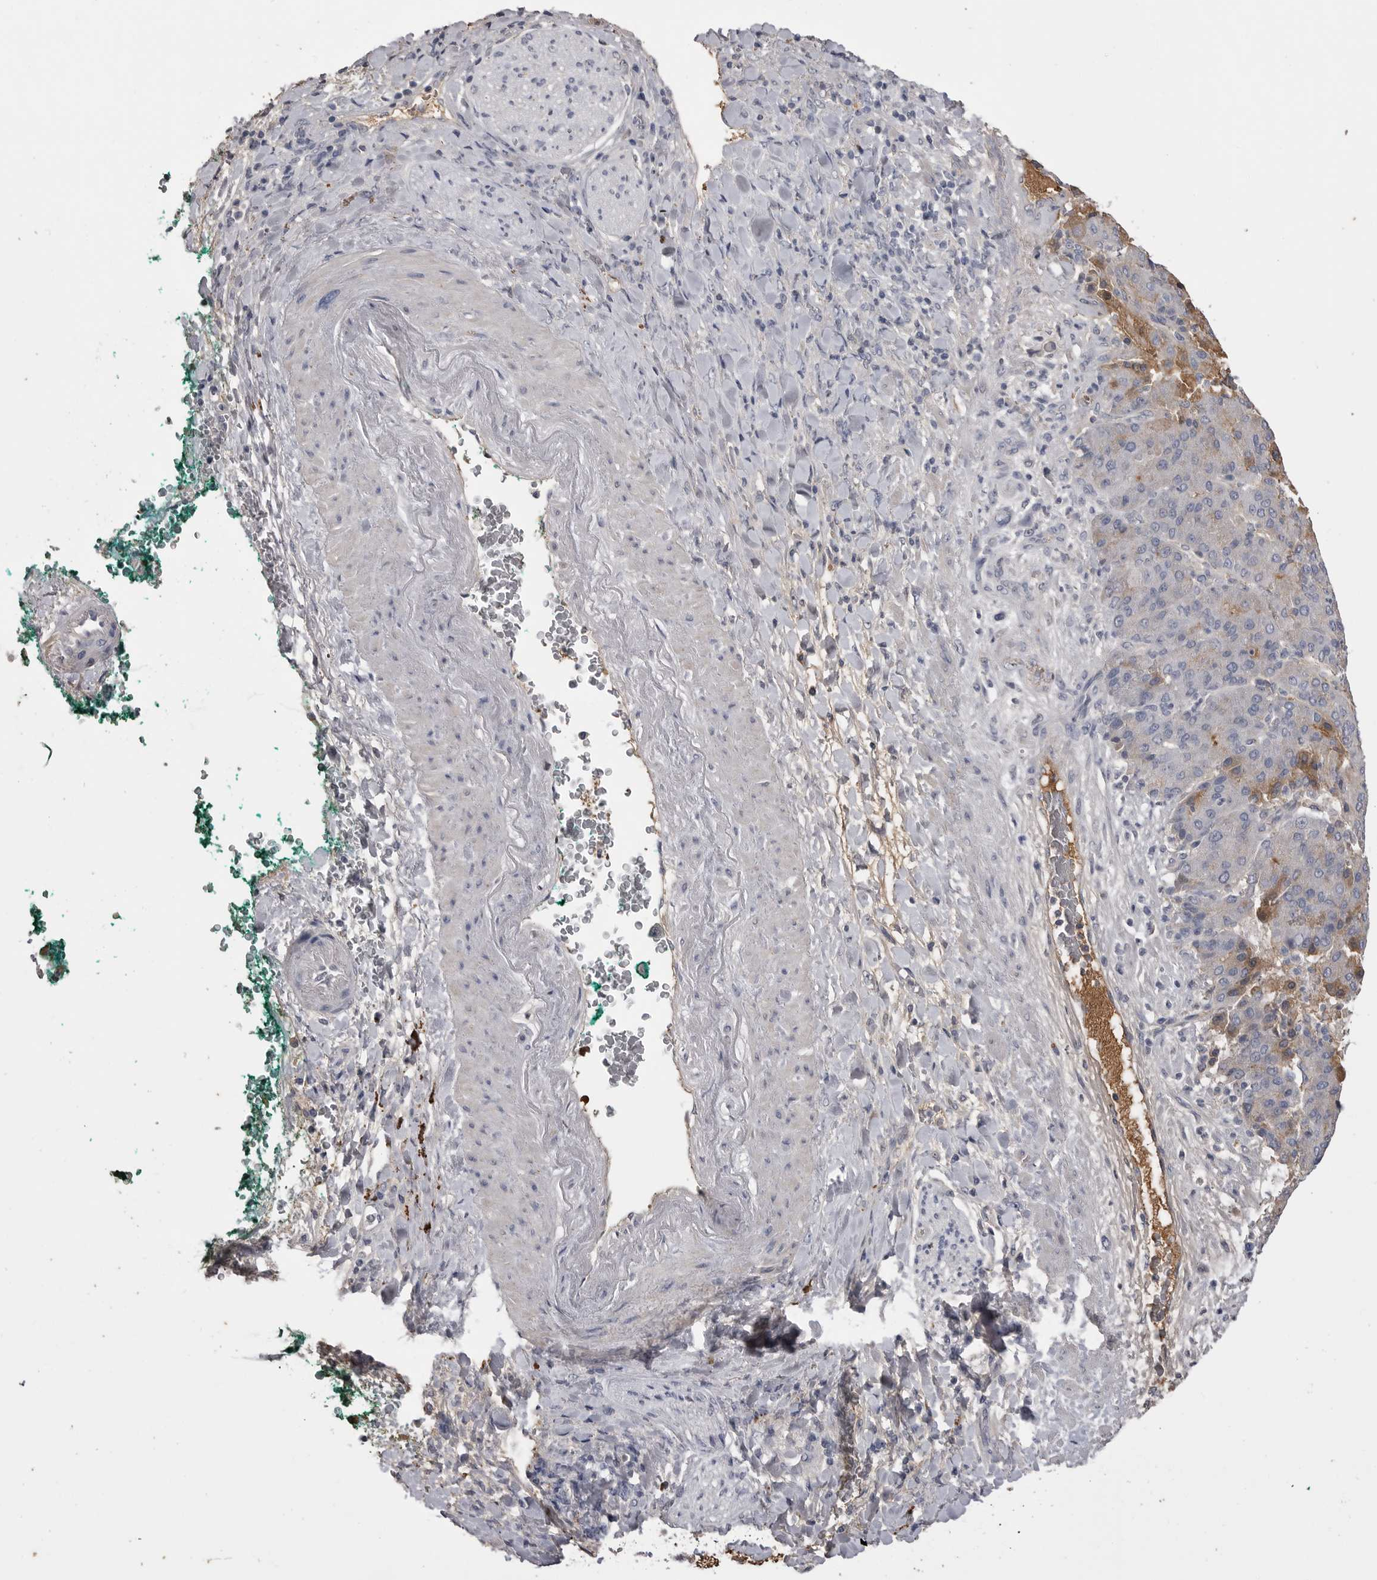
{"staining": {"intensity": "moderate", "quantity": "<25%", "location": "cytoplasmic/membranous"}, "tissue": "liver cancer", "cell_type": "Tumor cells", "image_type": "cancer", "snomed": [{"axis": "morphology", "description": "Carcinoma, Hepatocellular, NOS"}, {"axis": "topography", "description": "Liver"}], "caption": "Protein positivity by immunohistochemistry (IHC) demonstrates moderate cytoplasmic/membranous positivity in approximately <25% of tumor cells in liver cancer. (DAB = brown stain, brightfield microscopy at high magnification).", "gene": "AHSG", "patient": {"sex": "male", "age": 65}}